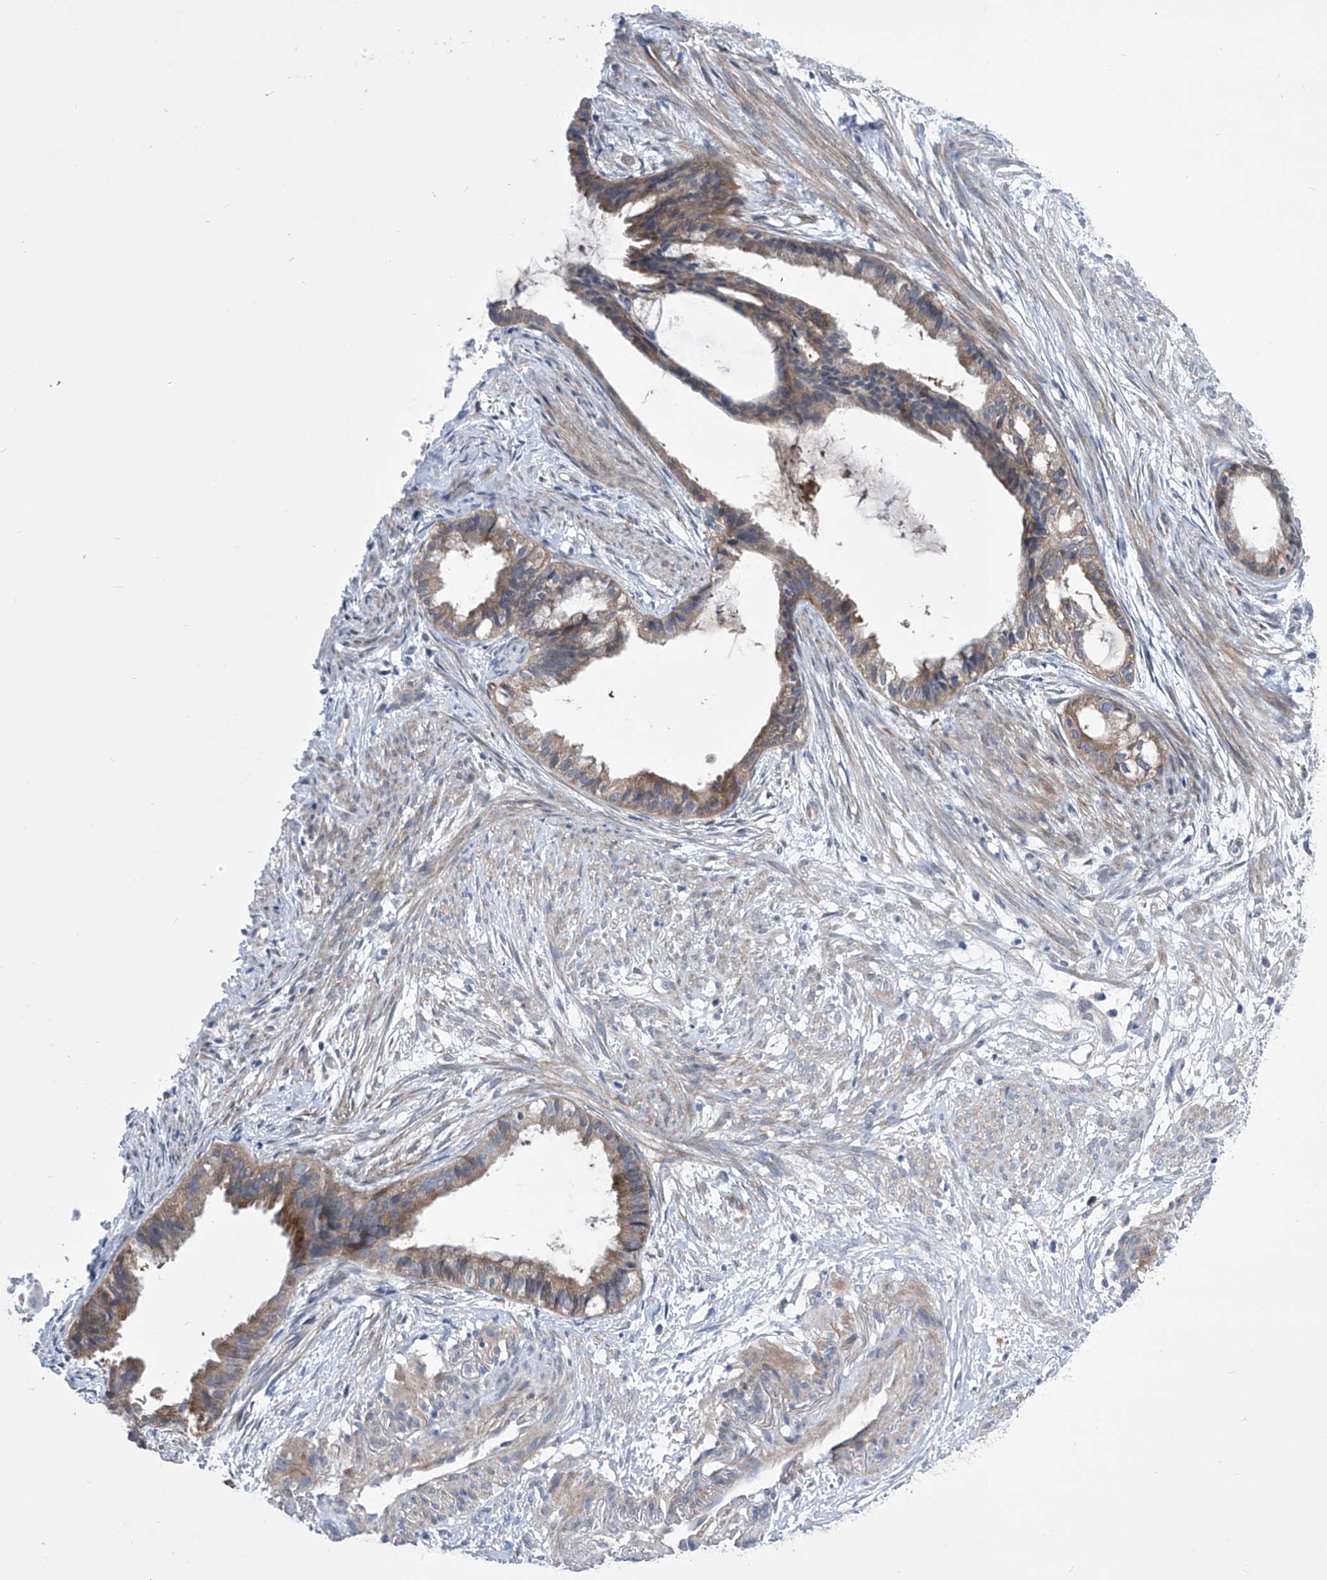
{"staining": {"intensity": "weak", "quantity": ">75%", "location": "cytoplasmic/membranous"}, "tissue": "cervical cancer", "cell_type": "Tumor cells", "image_type": "cancer", "snomed": [{"axis": "morphology", "description": "Normal tissue, NOS"}, {"axis": "morphology", "description": "Adenocarcinoma, NOS"}, {"axis": "topography", "description": "Cervix"}, {"axis": "topography", "description": "Endometrium"}], "caption": "Immunohistochemistry (IHC) staining of adenocarcinoma (cervical), which exhibits low levels of weak cytoplasmic/membranous staining in about >75% of tumor cells indicating weak cytoplasmic/membranous protein expression. The staining was performed using DAB (brown) for protein detection and nuclei were counterstained in hematoxylin (blue).", "gene": "SRBD1", "patient": {"sex": "female", "age": 86}}